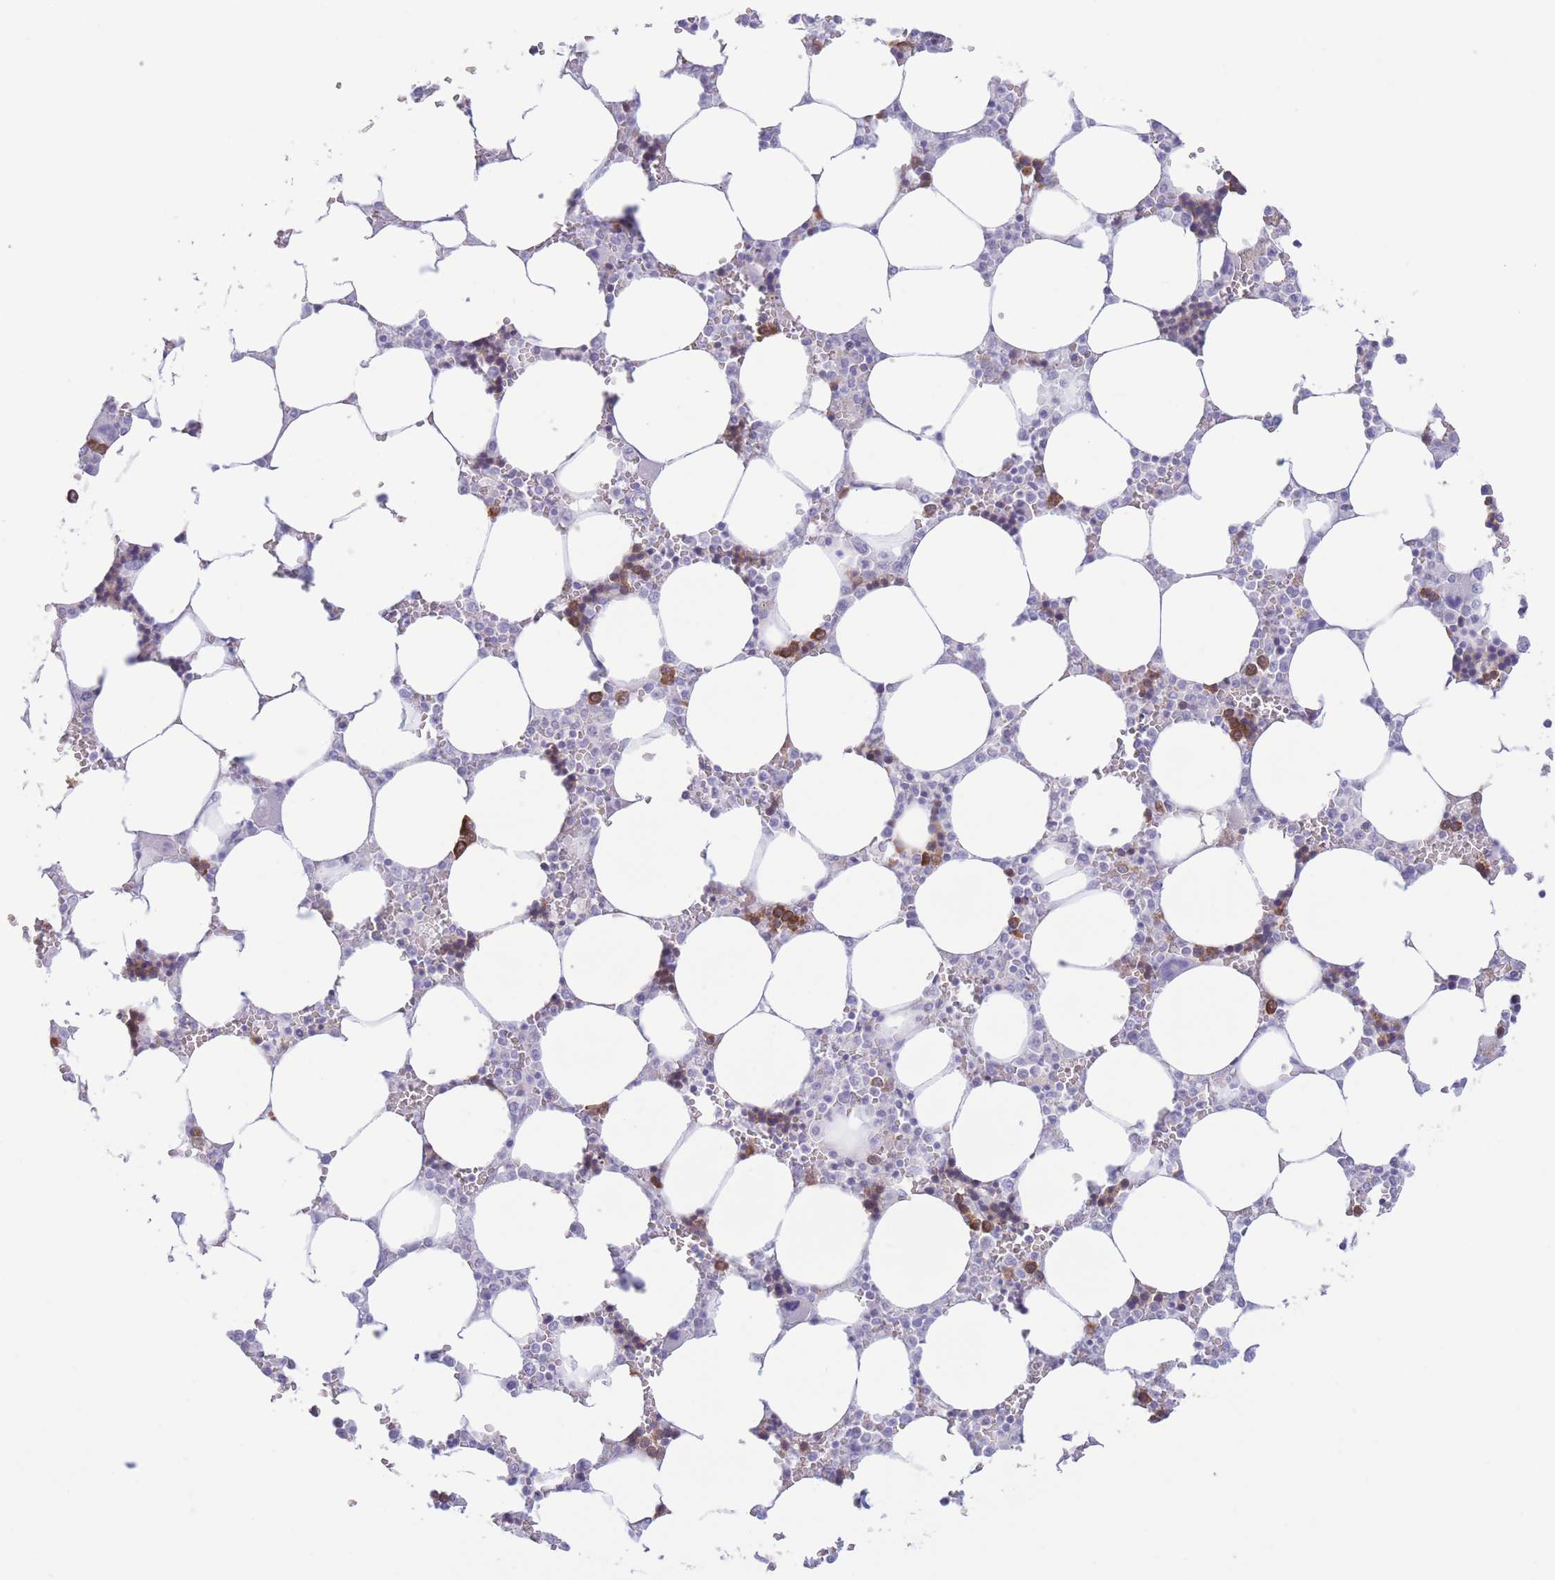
{"staining": {"intensity": "moderate", "quantity": "<25%", "location": "cytoplasmic/membranous"}, "tissue": "bone marrow", "cell_type": "Hematopoietic cells", "image_type": "normal", "snomed": [{"axis": "morphology", "description": "Normal tissue, NOS"}, {"axis": "topography", "description": "Bone marrow"}], "caption": "Human bone marrow stained with a brown dye demonstrates moderate cytoplasmic/membranous positive staining in about <25% of hematopoietic cells.", "gene": "PKLR", "patient": {"sex": "male", "age": 64}}